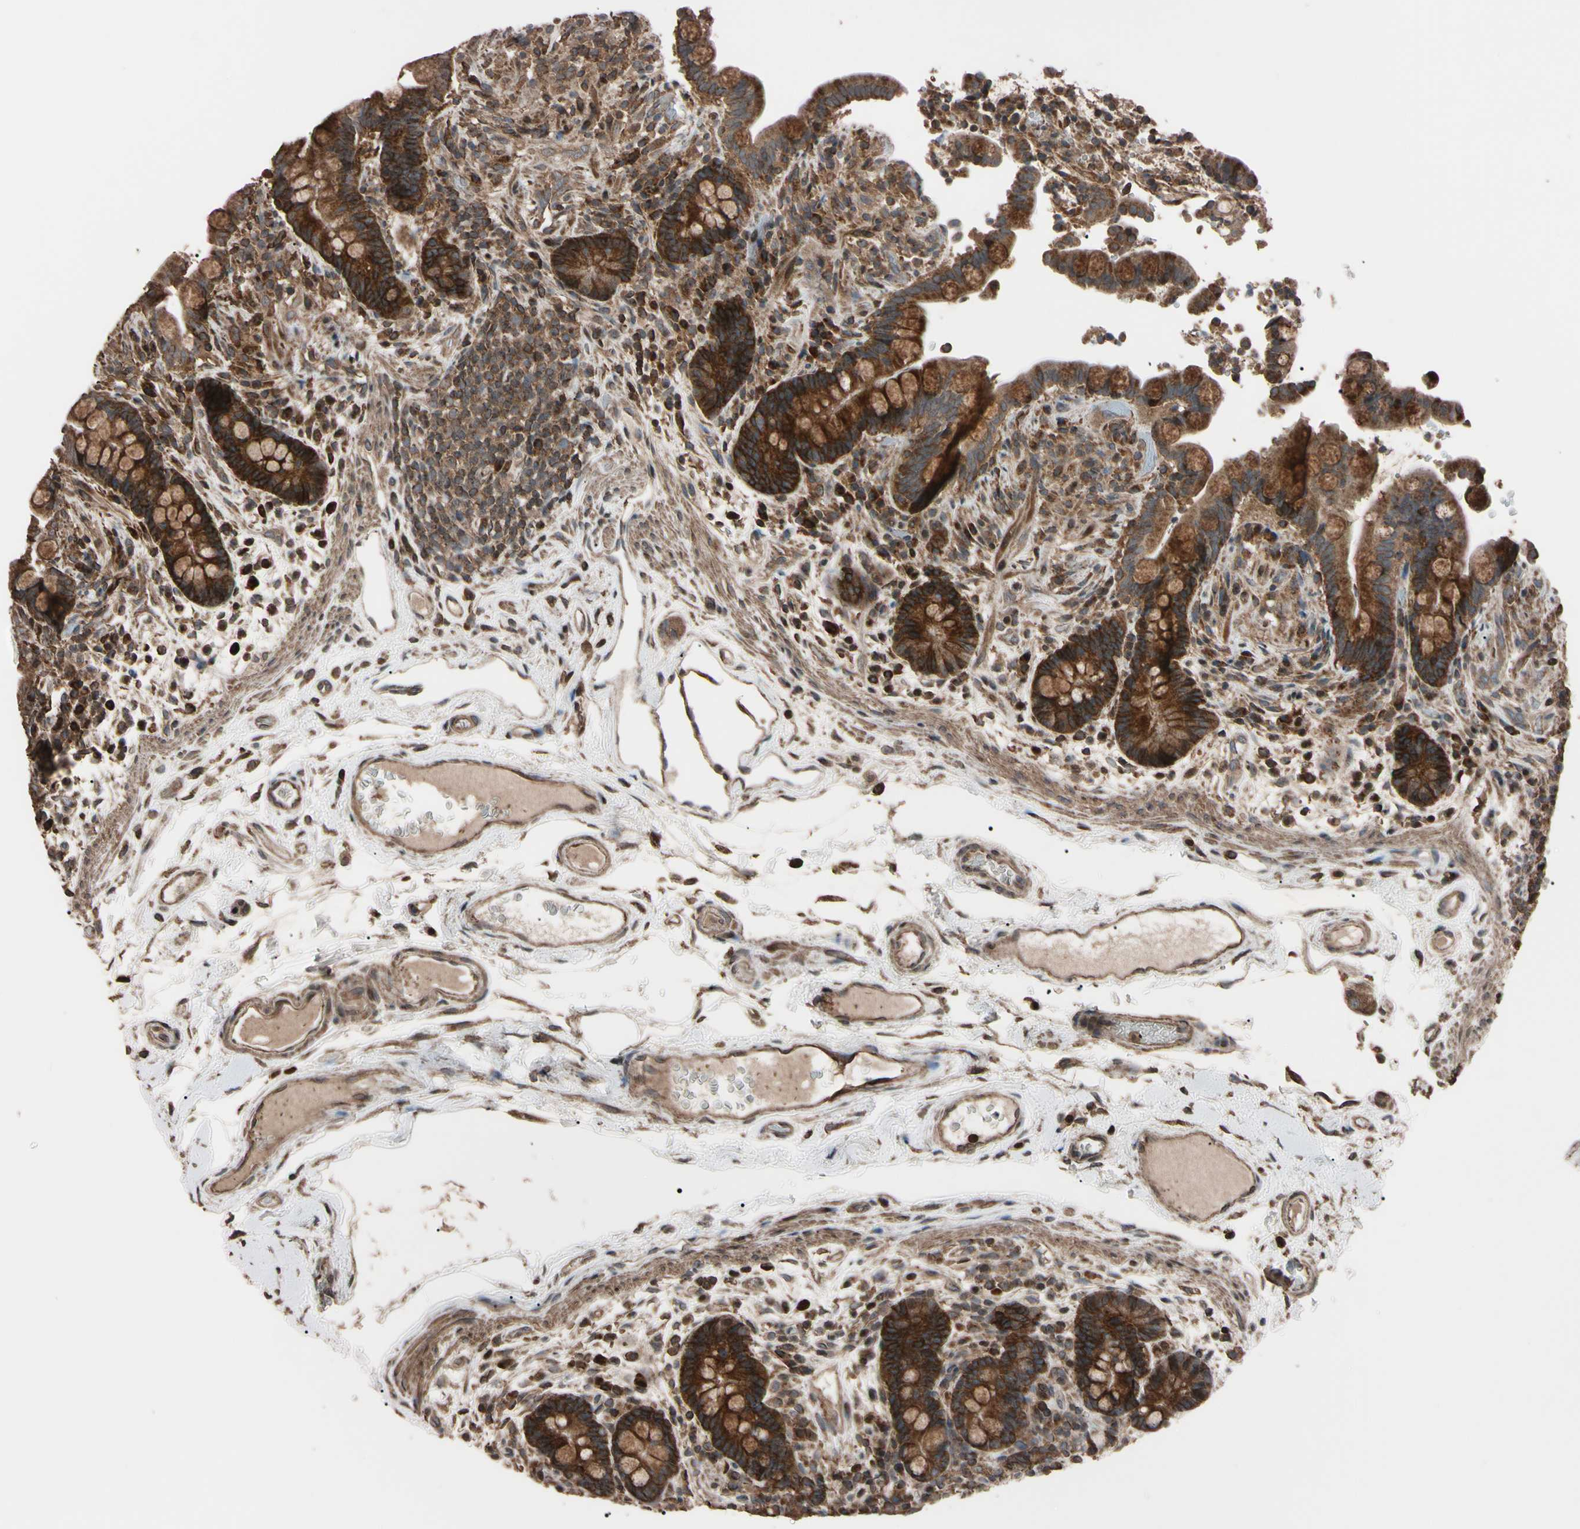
{"staining": {"intensity": "moderate", "quantity": ">75%", "location": "cytoplasmic/membranous"}, "tissue": "colon", "cell_type": "Endothelial cells", "image_type": "normal", "snomed": [{"axis": "morphology", "description": "Normal tissue, NOS"}, {"axis": "topography", "description": "Colon"}], "caption": "Protein expression analysis of benign colon displays moderate cytoplasmic/membranous expression in approximately >75% of endothelial cells.", "gene": "TNFRSF1A", "patient": {"sex": "male", "age": 73}}